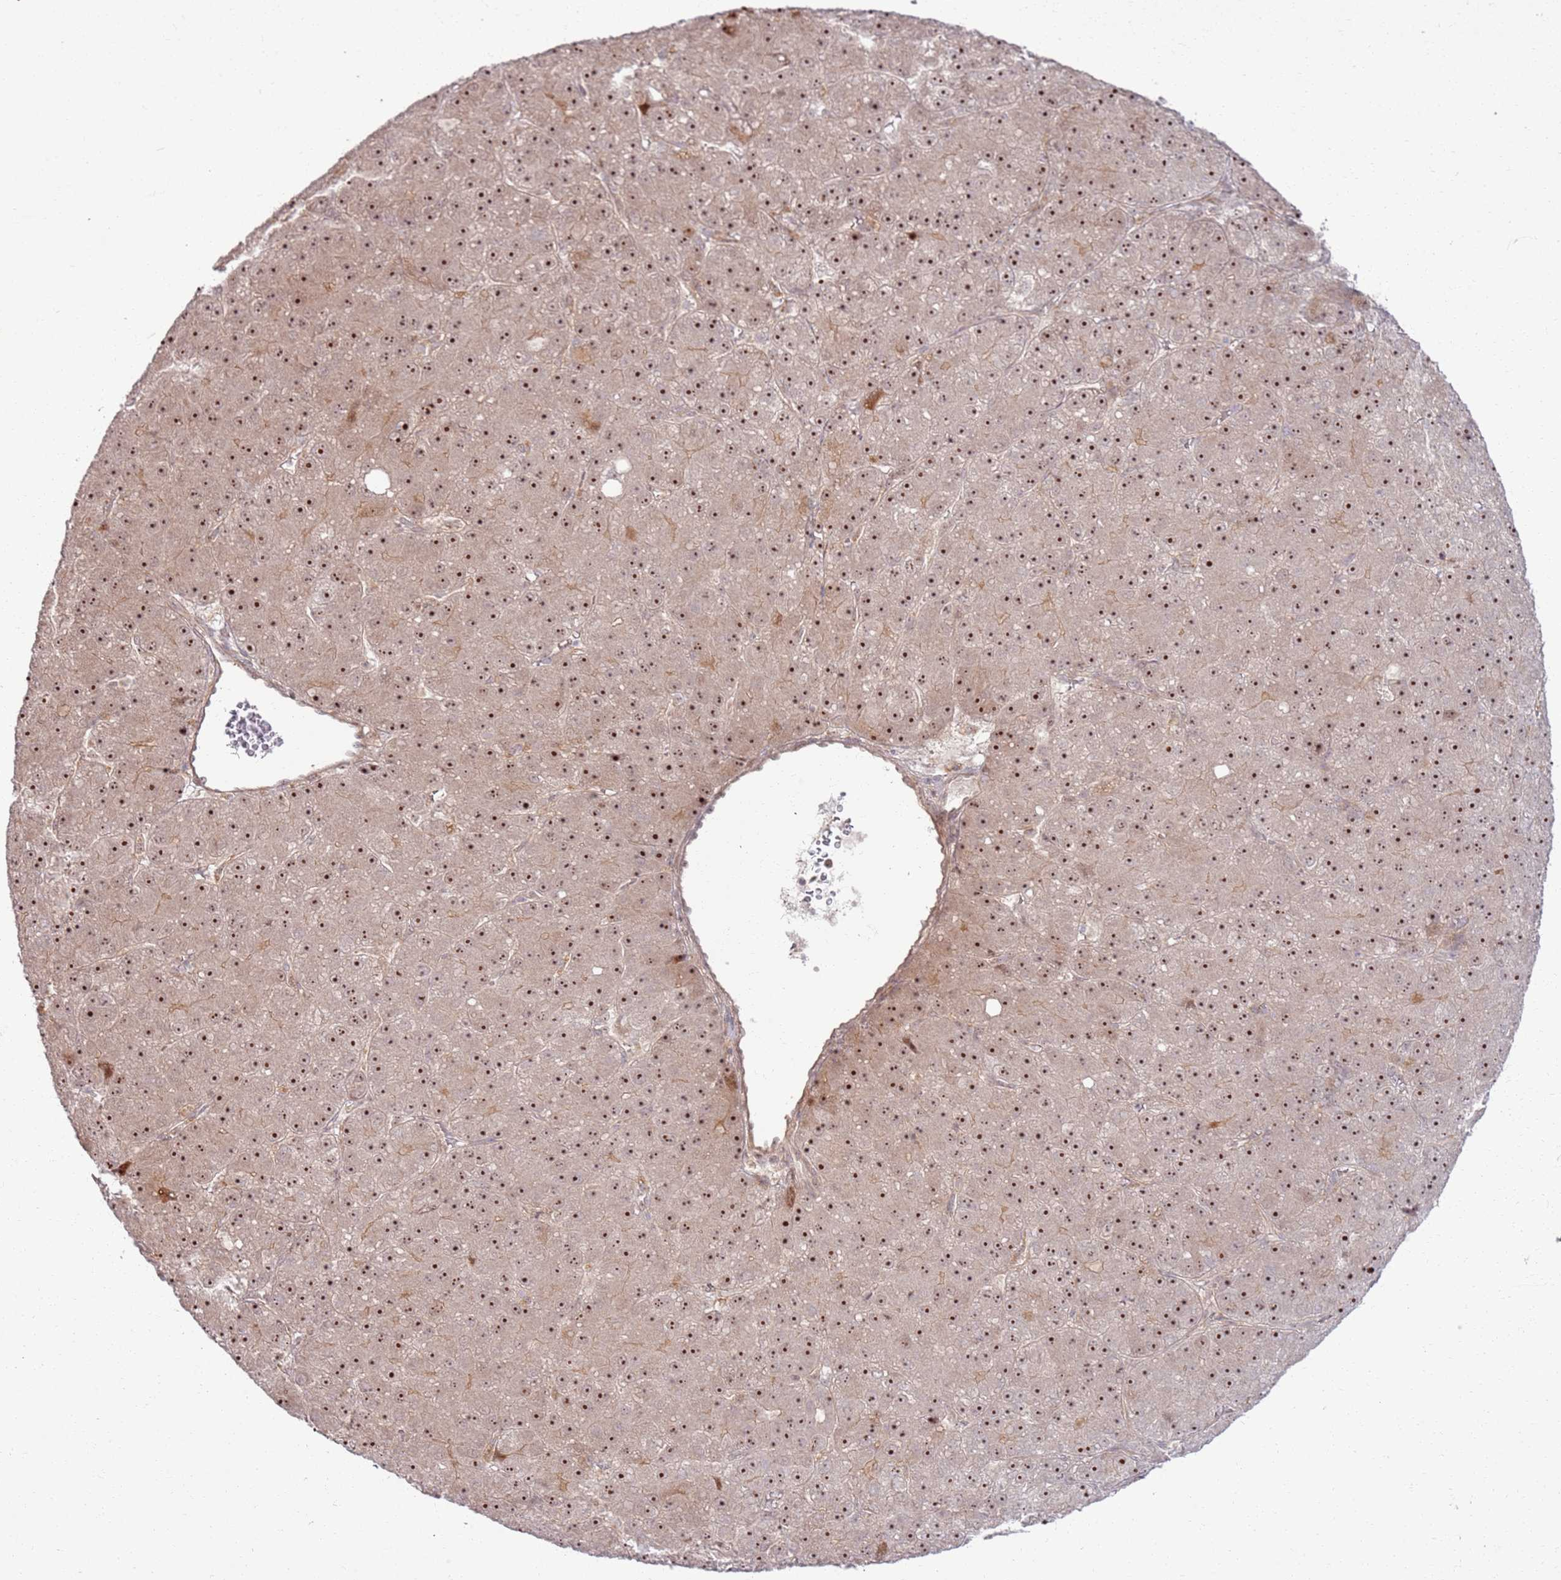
{"staining": {"intensity": "strong", "quantity": ">75%", "location": "nuclear"}, "tissue": "liver cancer", "cell_type": "Tumor cells", "image_type": "cancer", "snomed": [{"axis": "morphology", "description": "Carcinoma, Hepatocellular, NOS"}, {"axis": "topography", "description": "Liver"}], "caption": "This histopathology image exhibits immunohistochemistry (IHC) staining of human liver hepatocellular carcinoma, with high strong nuclear expression in approximately >75% of tumor cells.", "gene": "CNPY1", "patient": {"sex": "male", "age": 67}}